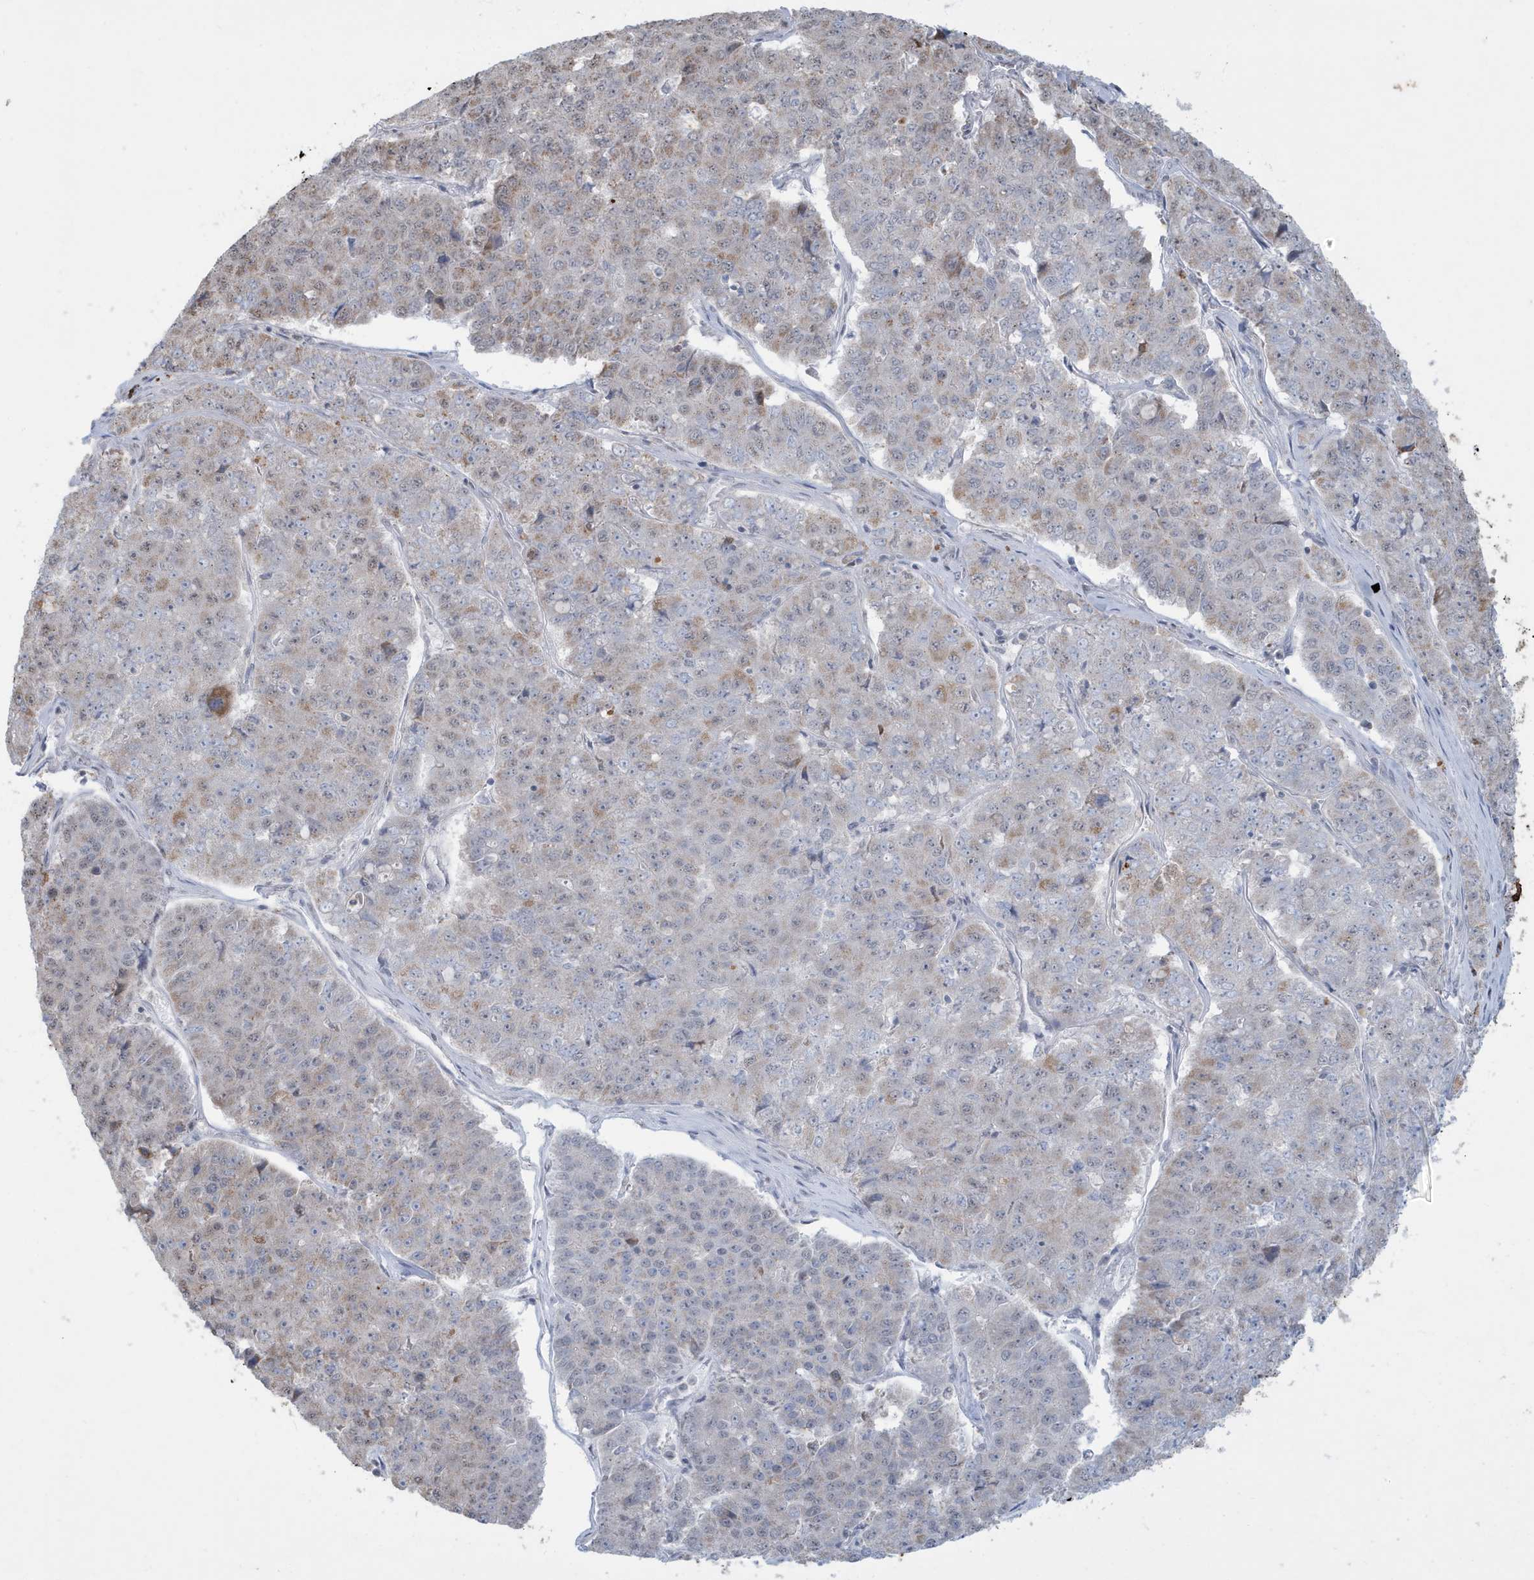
{"staining": {"intensity": "weak", "quantity": "<25%", "location": "cytoplasmic/membranous"}, "tissue": "pancreatic cancer", "cell_type": "Tumor cells", "image_type": "cancer", "snomed": [{"axis": "morphology", "description": "Adenocarcinoma, NOS"}, {"axis": "topography", "description": "Pancreas"}], "caption": "Tumor cells show no significant protein expression in pancreatic cancer.", "gene": "FNDC1", "patient": {"sex": "male", "age": 50}}